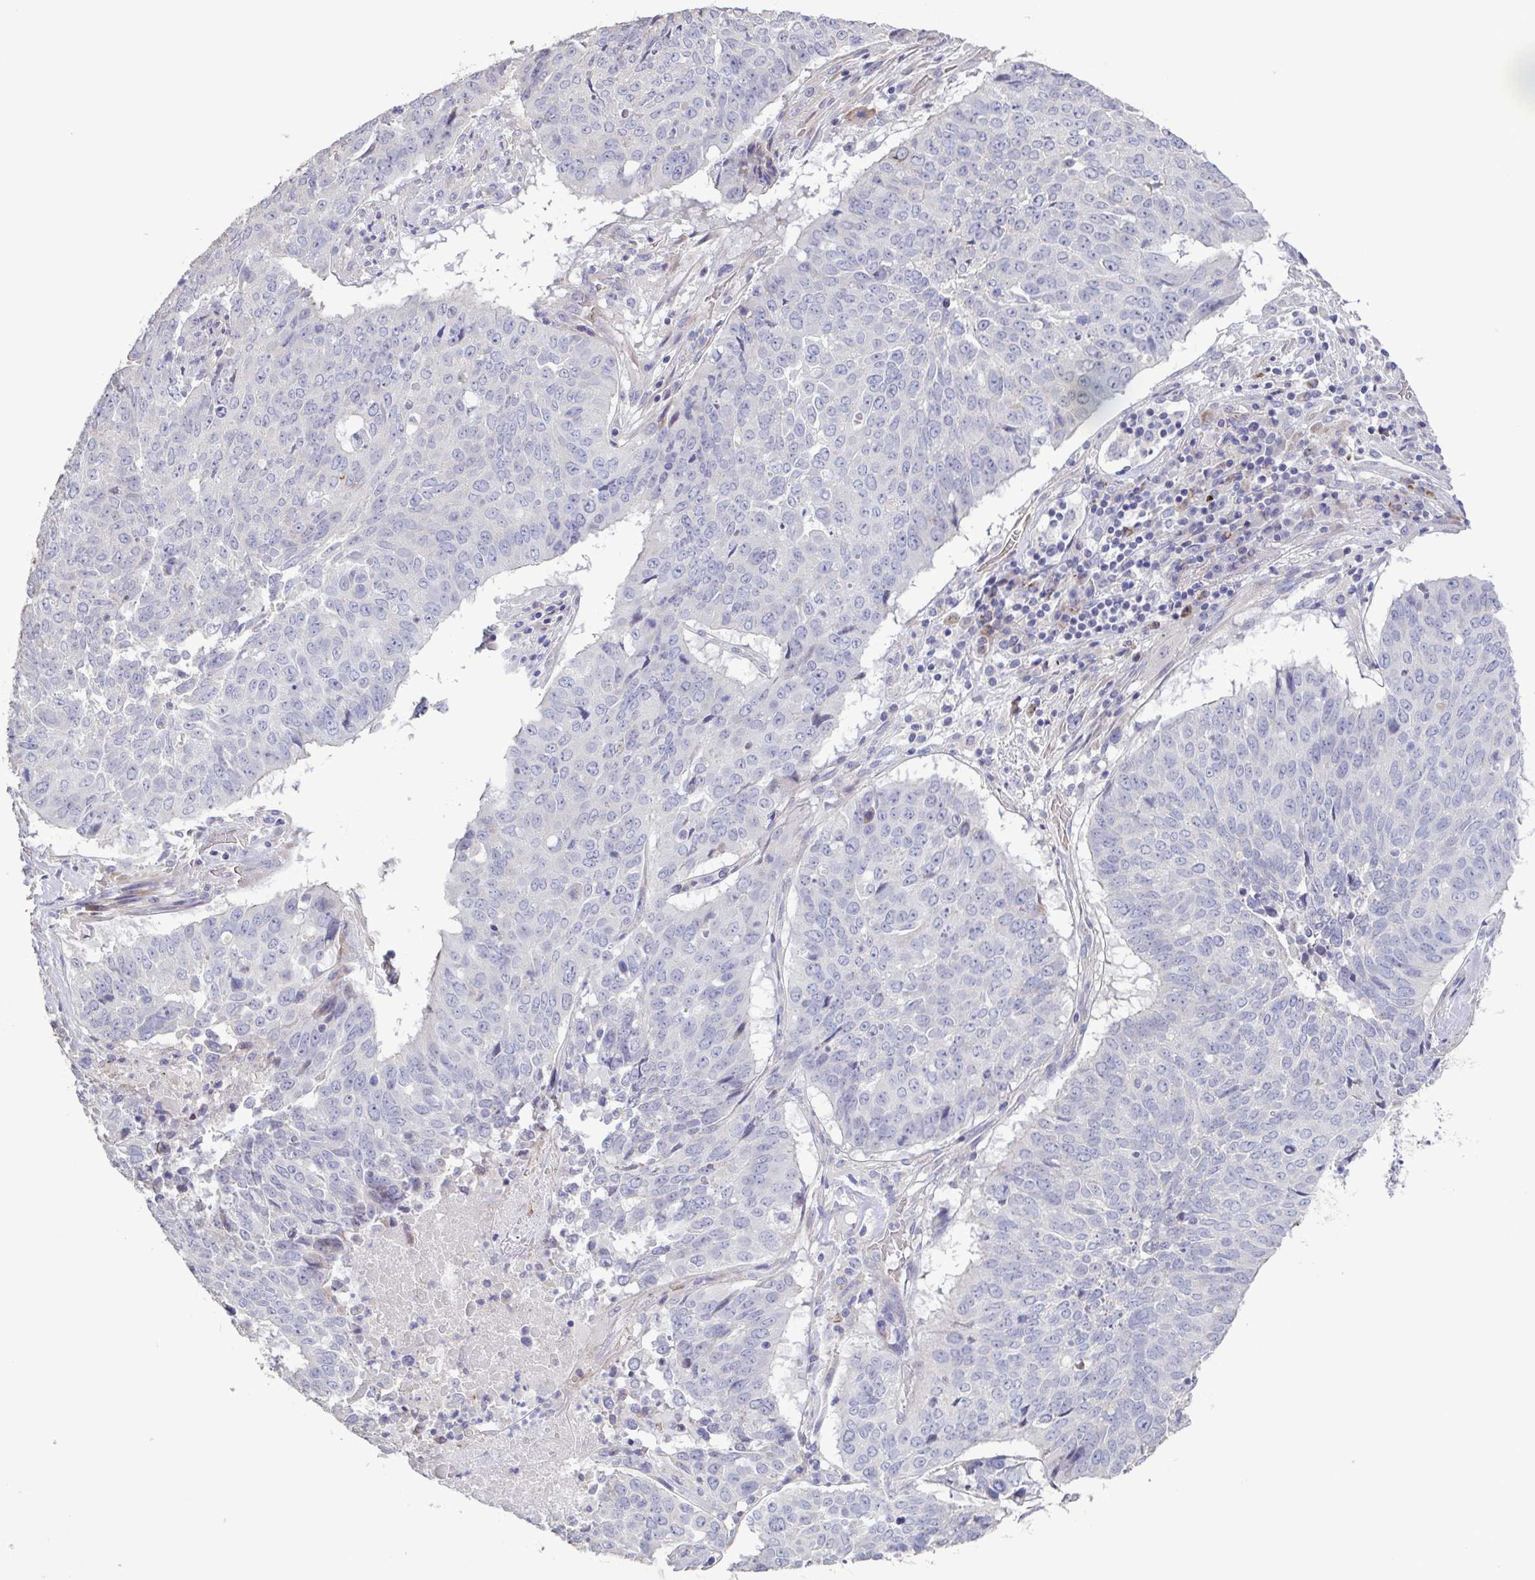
{"staining": {"intensity": "negative", "quantity": "none", "location": "none"}, "tissue": "lung cancer", "cell_type": "Tumor cells", "image_type": "cancer", "snomed": [{"axis": "morphology", "description": "Normal tissue, NOS"}, {"axis": "morphology", "description": "Squamous cell carcinoma, NOS"}, {"axis": "topography", "description": "Bronchus"}, {"axis": "topography", "description": "Lung"}], "caption": "This is an immunohistochemistry (IHC) histopathology image of human lung squamous cell carcinoma. There is no expression in tumor cells.", "gene": "GLDC", "patient": {"sex": "male", "age": 64}}